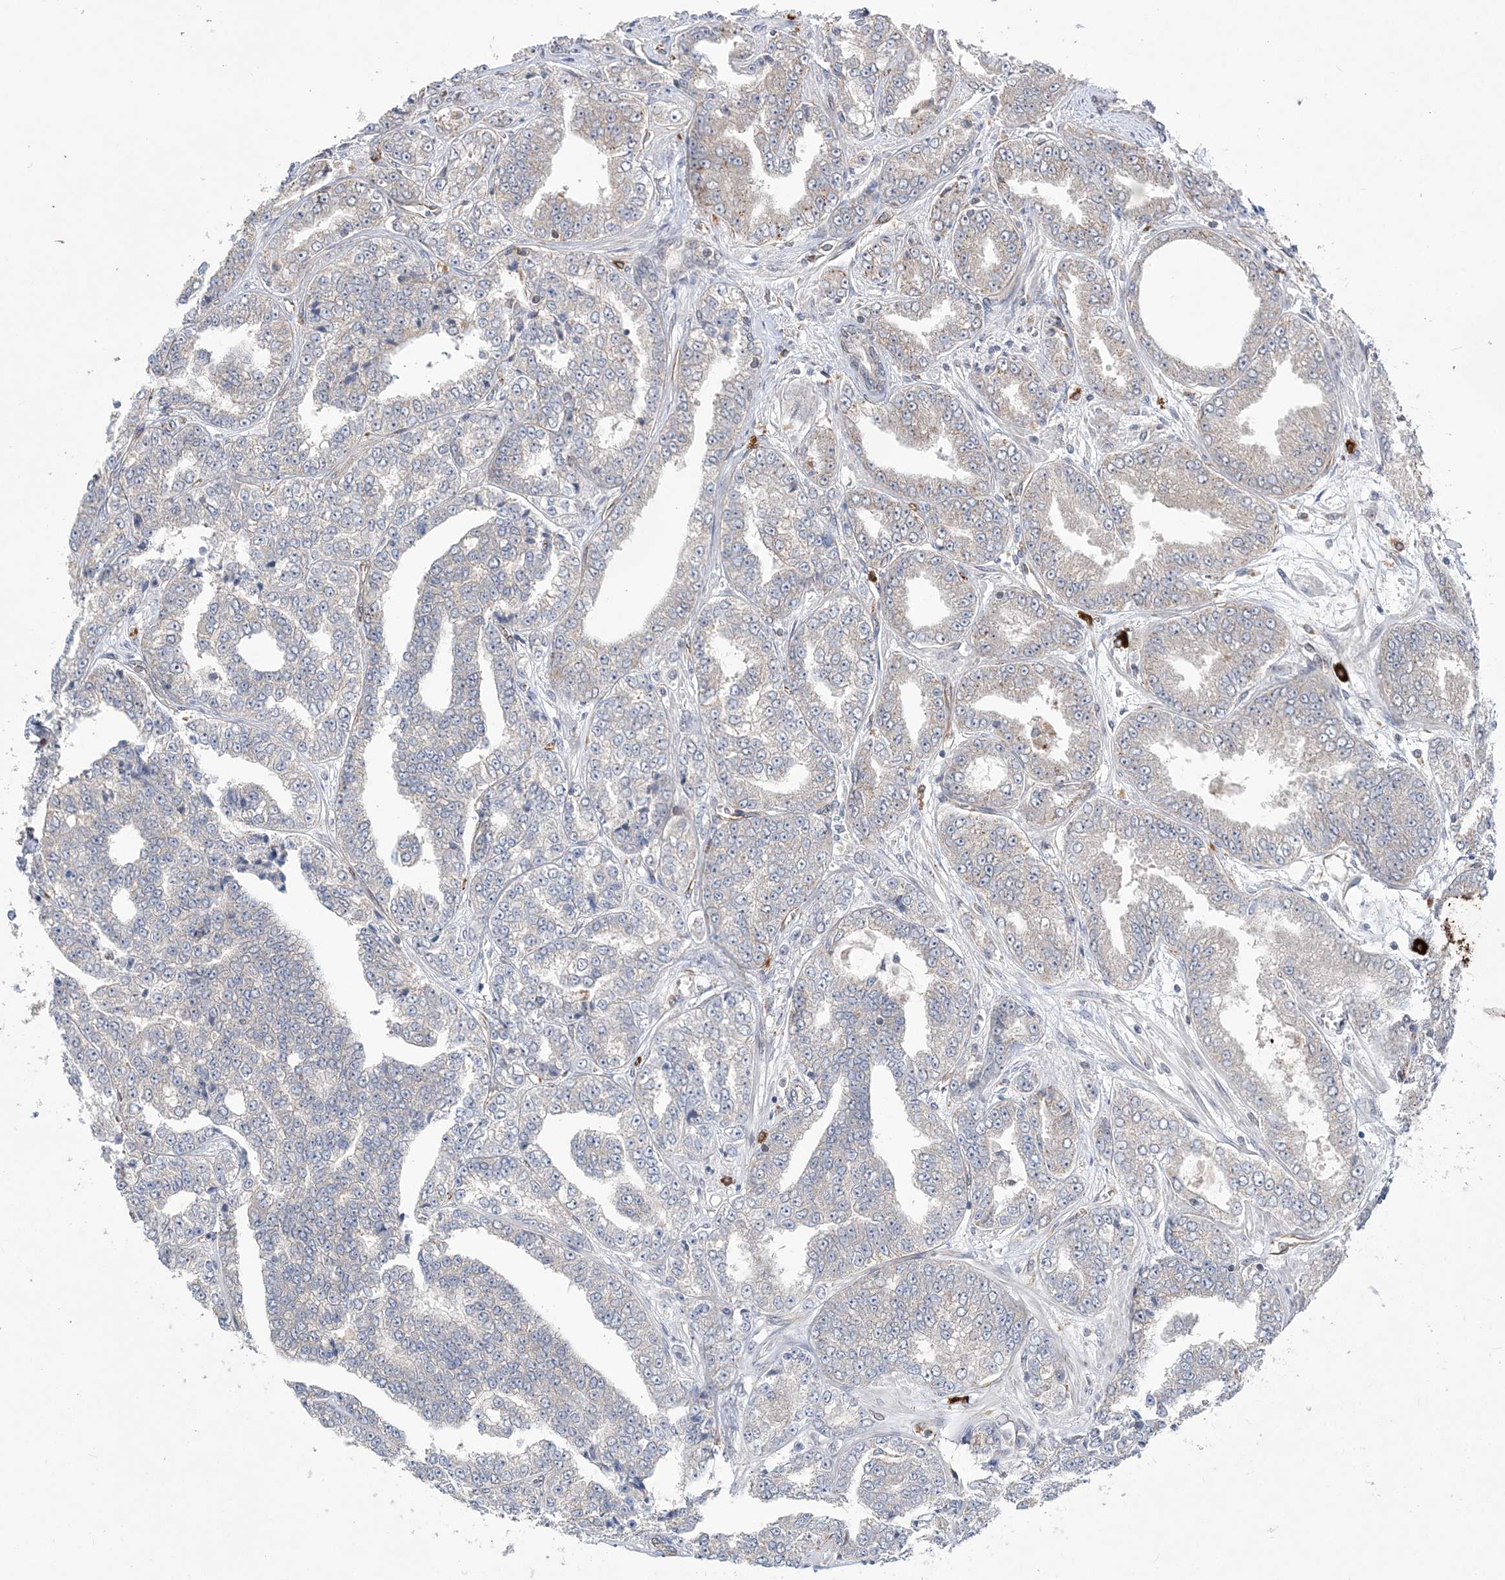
{"staining": {"intensity": "negative", "quantity": "none", "location": "none"}, "tissue": "prostate cancer", "cell_type": "Tumor cells", "image_type": "cancer", "snomed": [{"axis": "morphology", "description": "Adenocarcinoma, High grade"}, {"axis": "topography", "description": "Prostate"}], "caption": "IHC of human prostate cancer (high-grade adenocarcinoma) reveals no positivity in tumor cells.", "gene": "DHX57", "patient": {"sex": "male", "age": 71}}